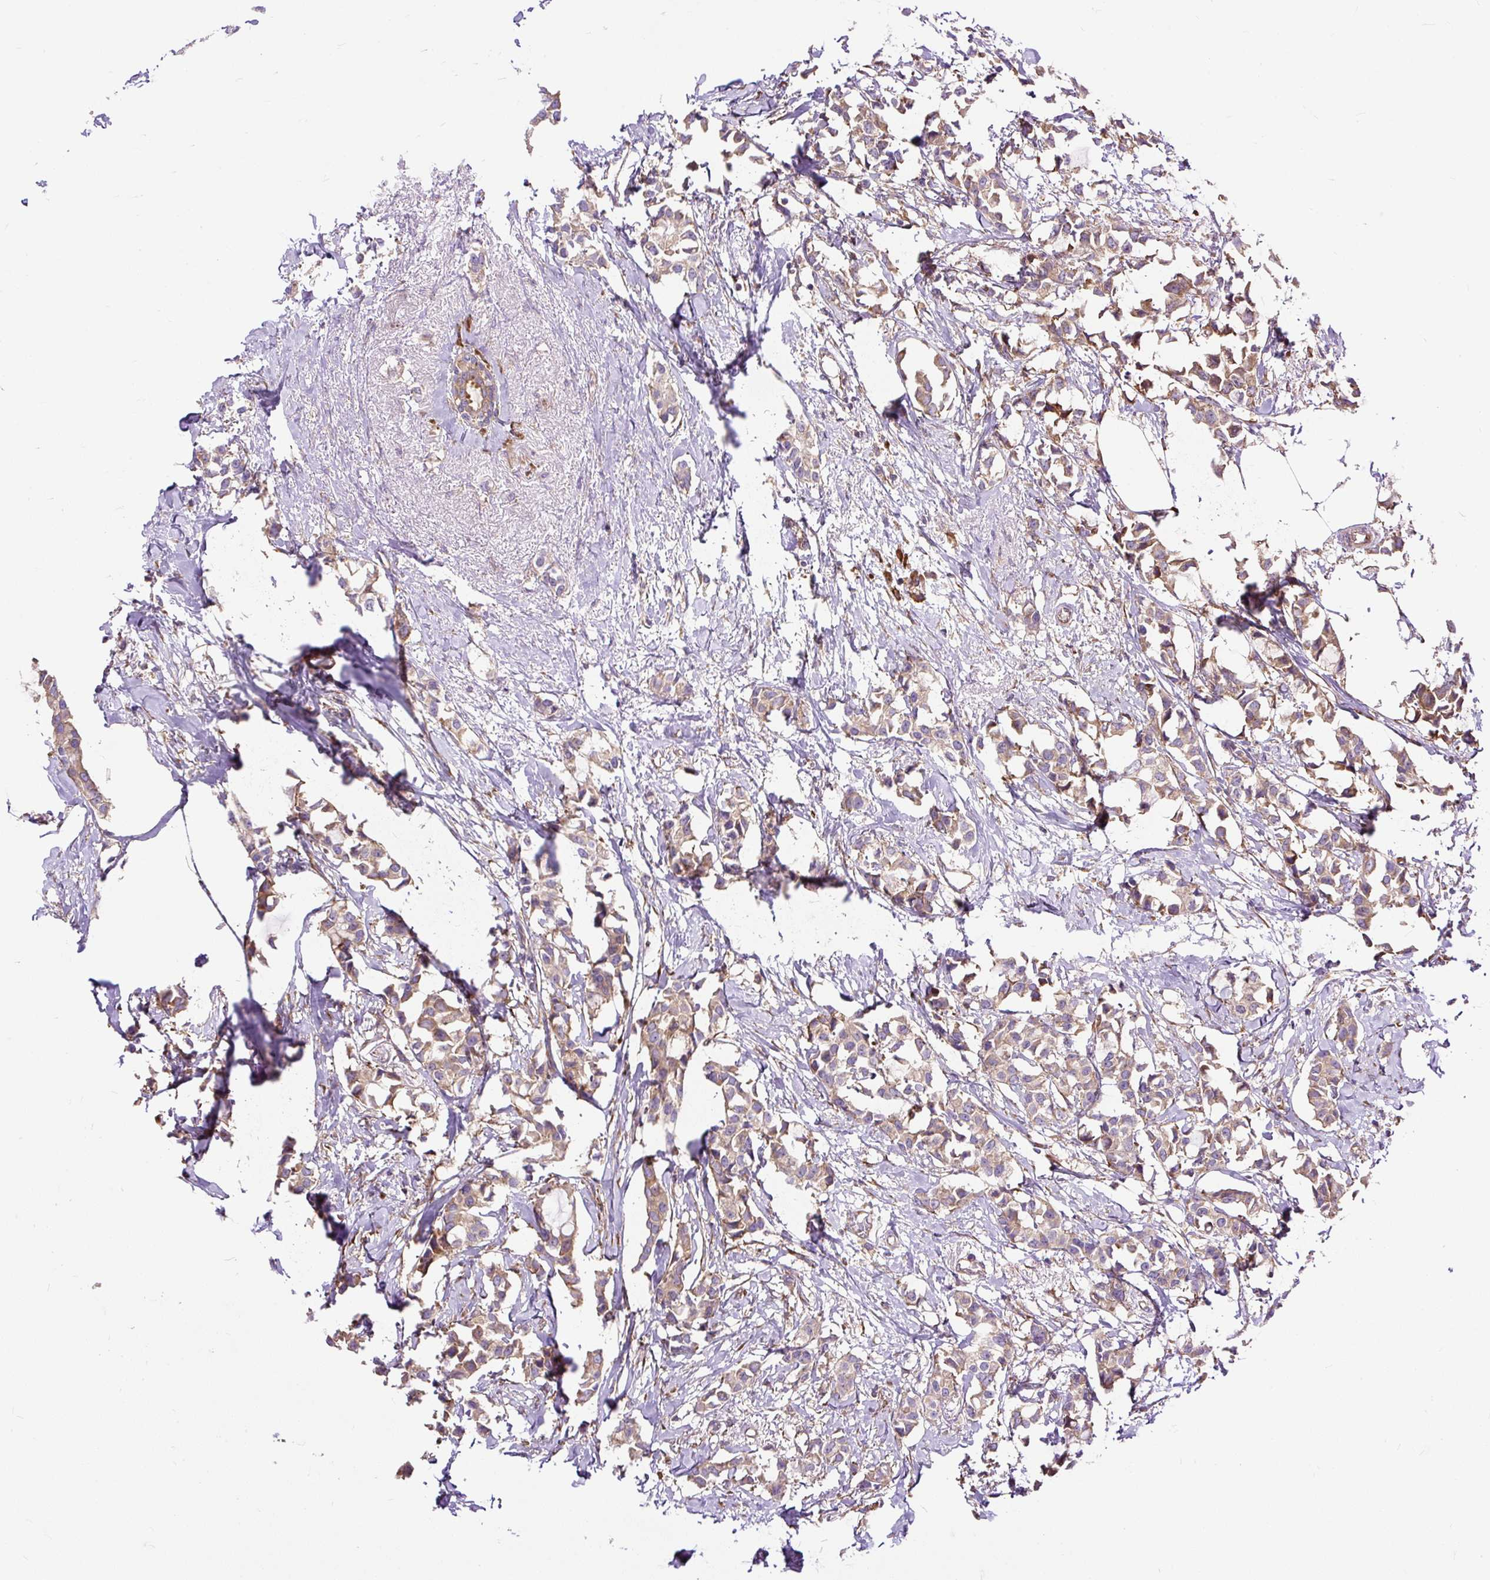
{"staining": {"intensity": "moderate", "quantity": ">75%", "location": "cytoplasmic/membranous"}, "tissue": "breast cancer", "cell_type": "Tumor cells", "image_type": "cancer", "snomed": [{"axis": "morphology", "description": "Duct carcinoma"}, {"axis": "topography", "description": "Breast"}], "caption": "The immunohistochemical stain highlights moderate cytoplasmic/membranous staining in tumor cells of intraductal carcinoma (breast) tissue.", "gene": "RPS5", "patient": {"sex": "female", "age": 73}}